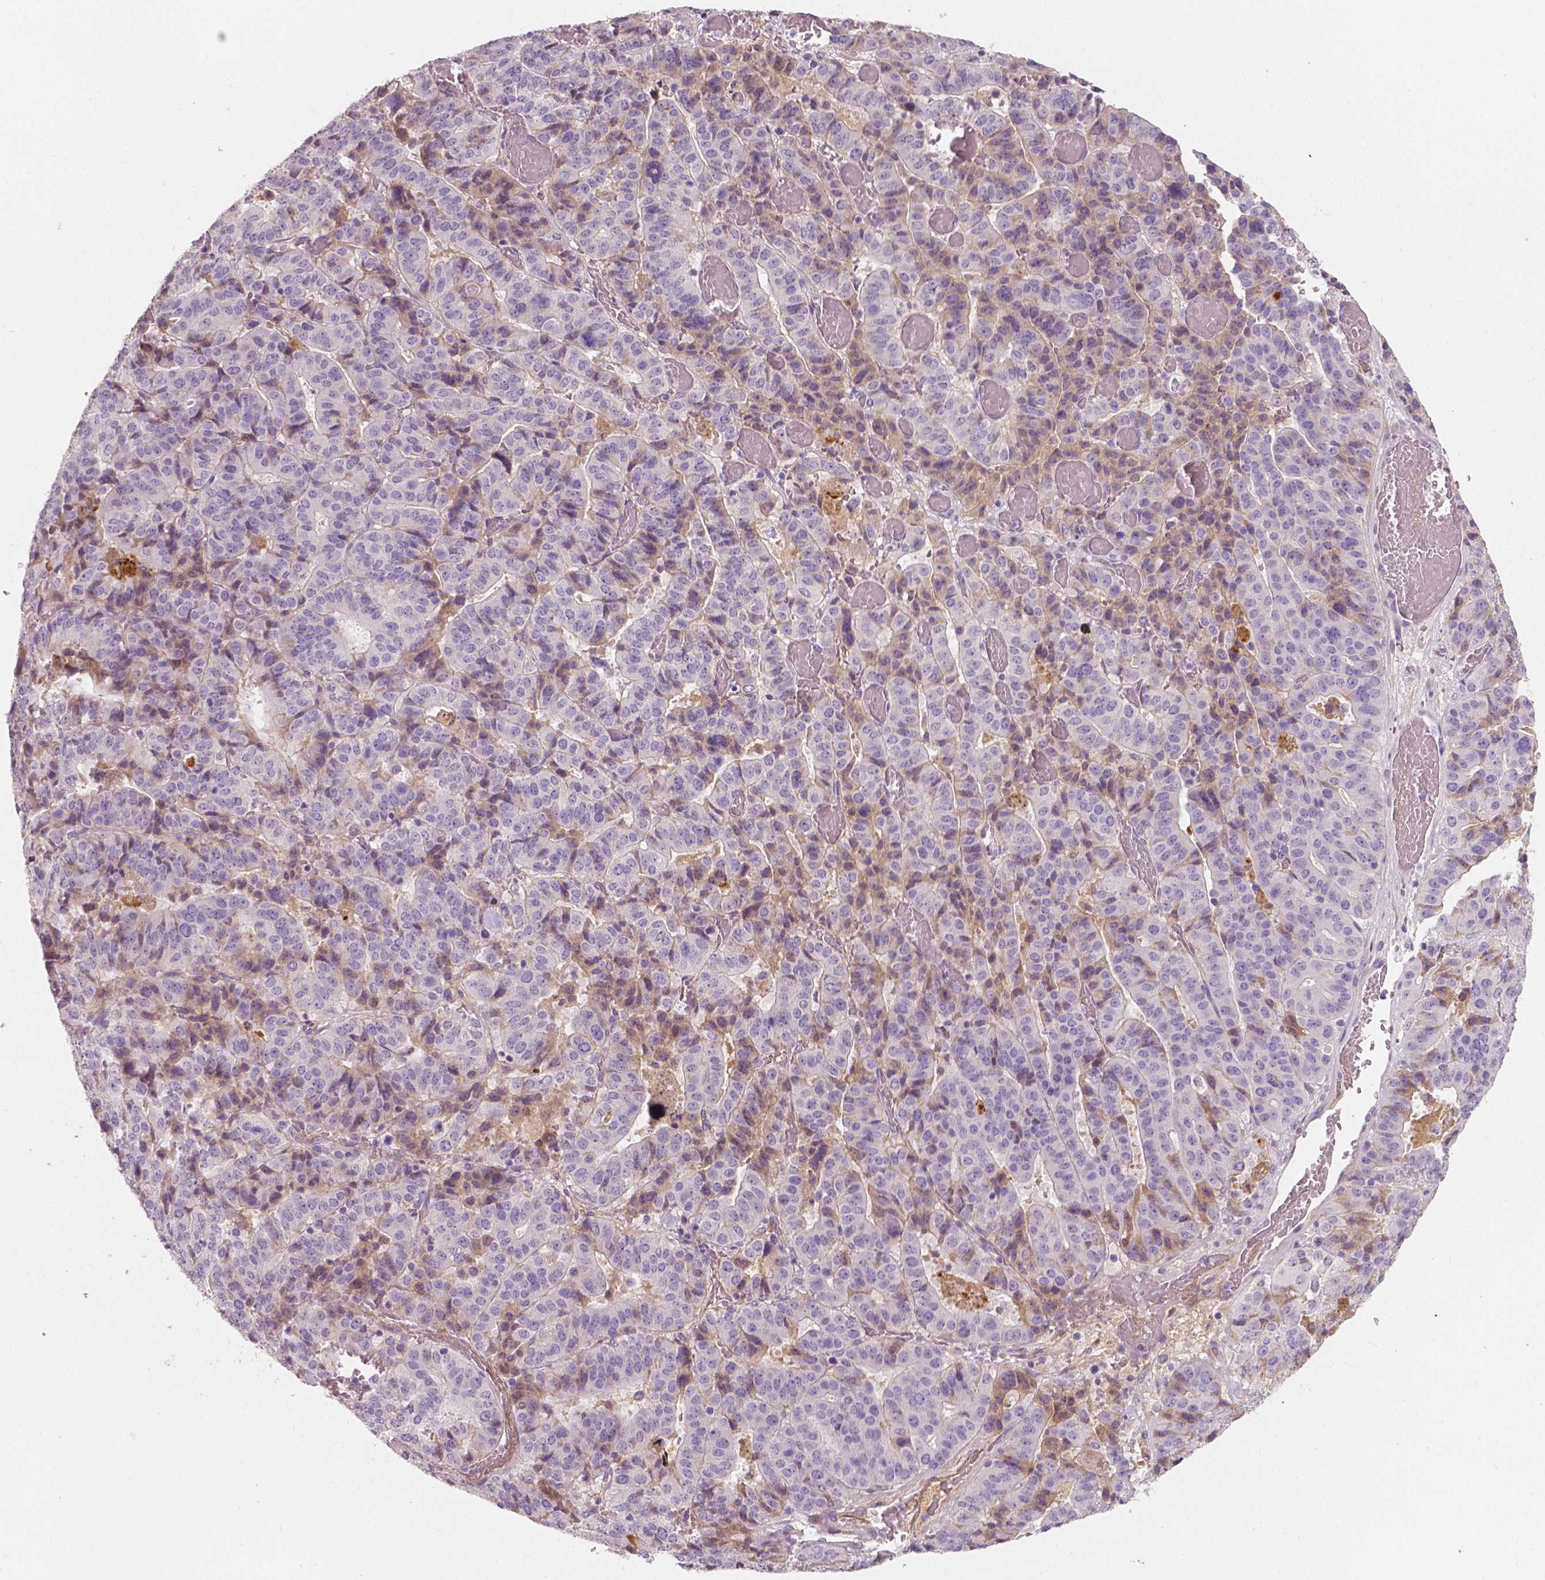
{"staining": {"intensity": "negative", "quantity": "none", "location": "none"}, "tissue": "stomach cancer", "cell_type": "Tumor cells", "image_type": "cancer", "snomed": [{"axis": "morphology", "description": "Adenocarcinoma, NOS"}, {"axis": "topography", "description": "Stomach"}], "caption": "Photomicrograph shows no protein expression in tumor cells of stomach cancer tissue.", "gene": "APOA4", "patient": {"sex": "male", "age": 48}}